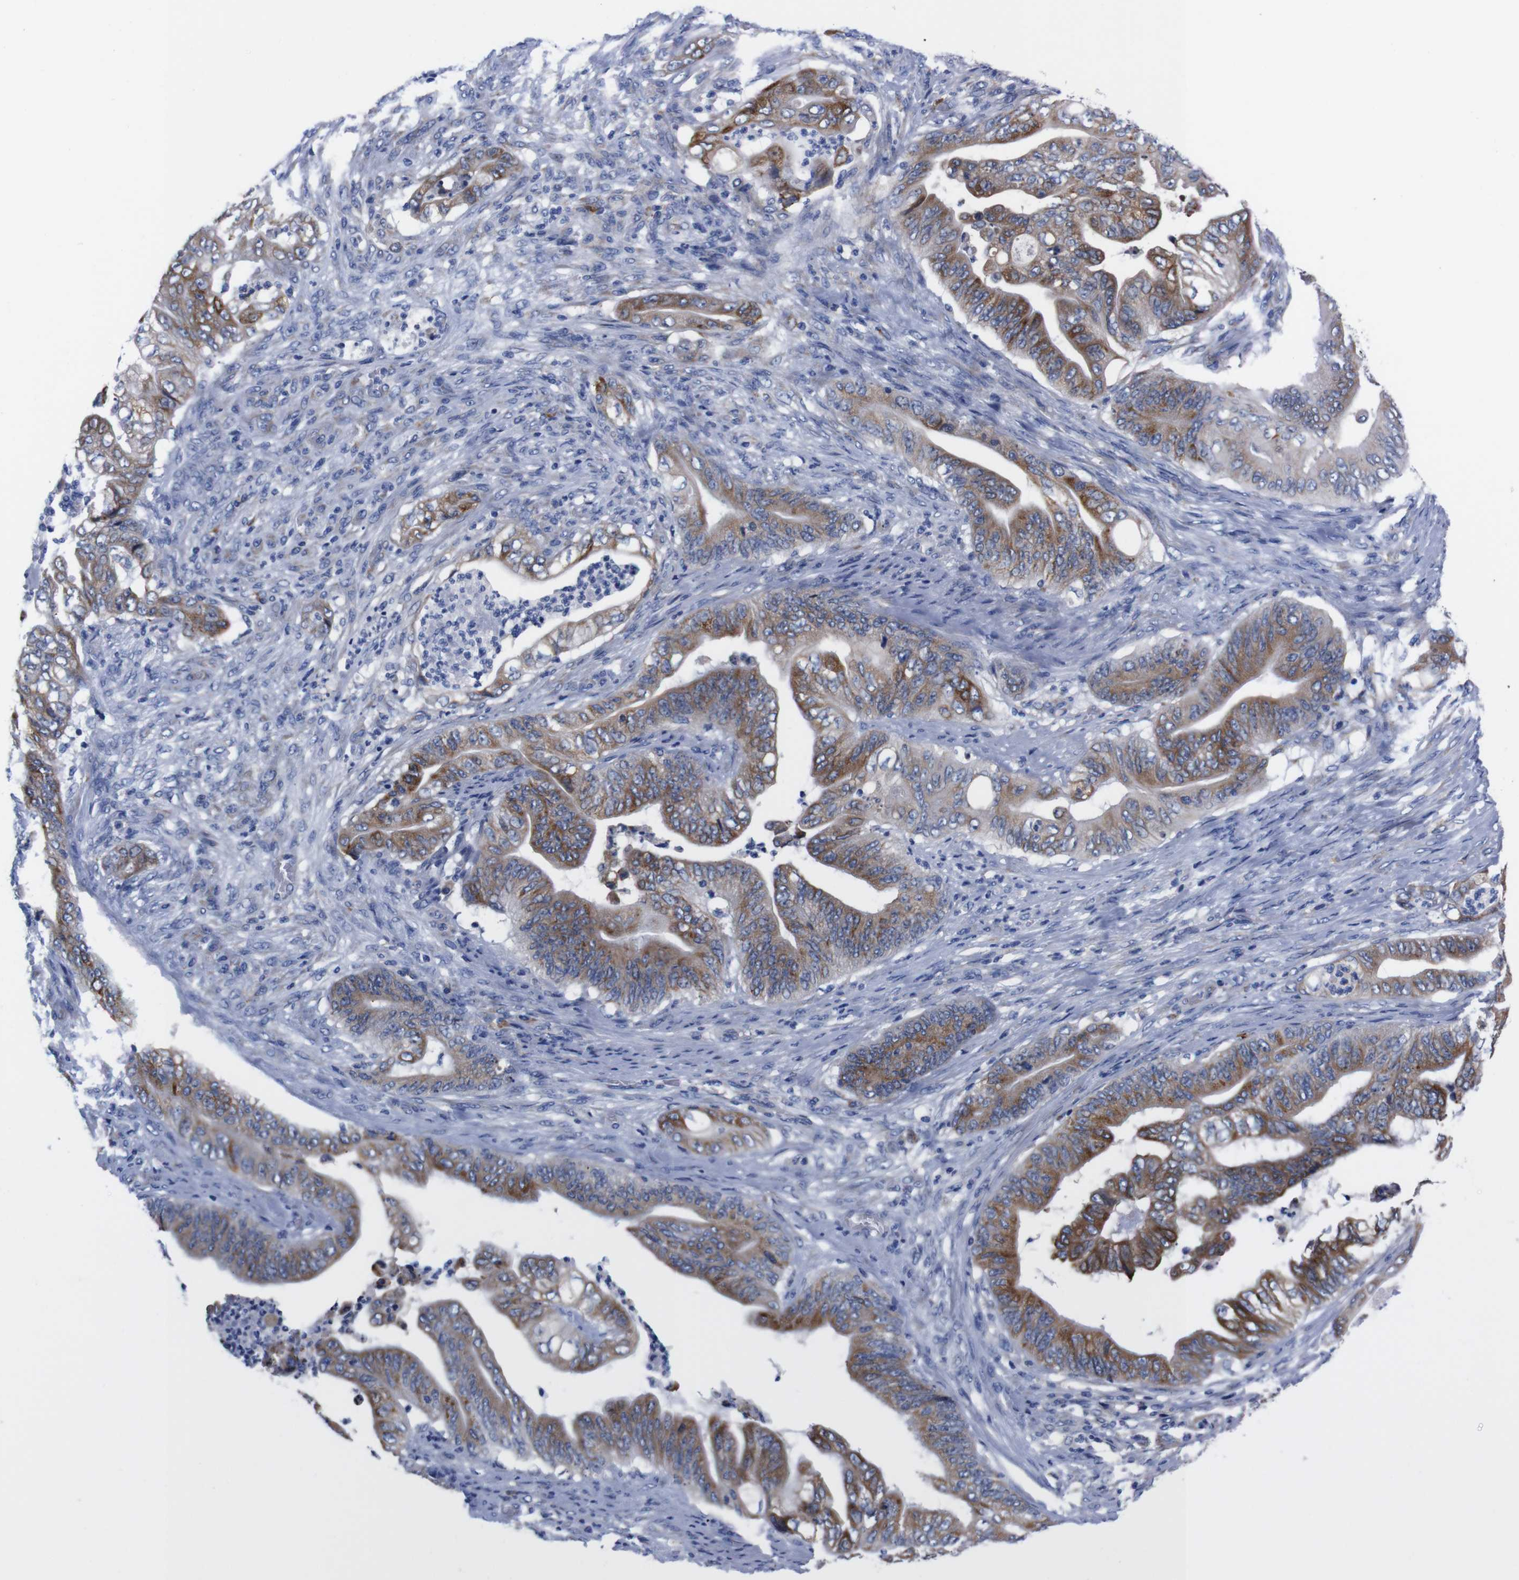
{"staining": {"intensity": "moderate", "quantity": ">75%", "location": "cytoplasmic/membranous"}, "tissue": "stomach cancer", "cell_type": "Tumor cells", "image_type": "cancer", "snomed": [{"axis": "morphology", "description": "Adenocarcinoma, NOS"}, {"axis": "topography", "description": "Stomach"}], "caption": "A high-resolution micrograph shows immunohistochemistry (IHC) staining of stomach adenocarcinoma, which demonstrates moderate cytoplasmic/membranous staining in approximately >75% of tumor cells.", "gene": "NEBL", "patient": {"sex": "female", "age": 73}}